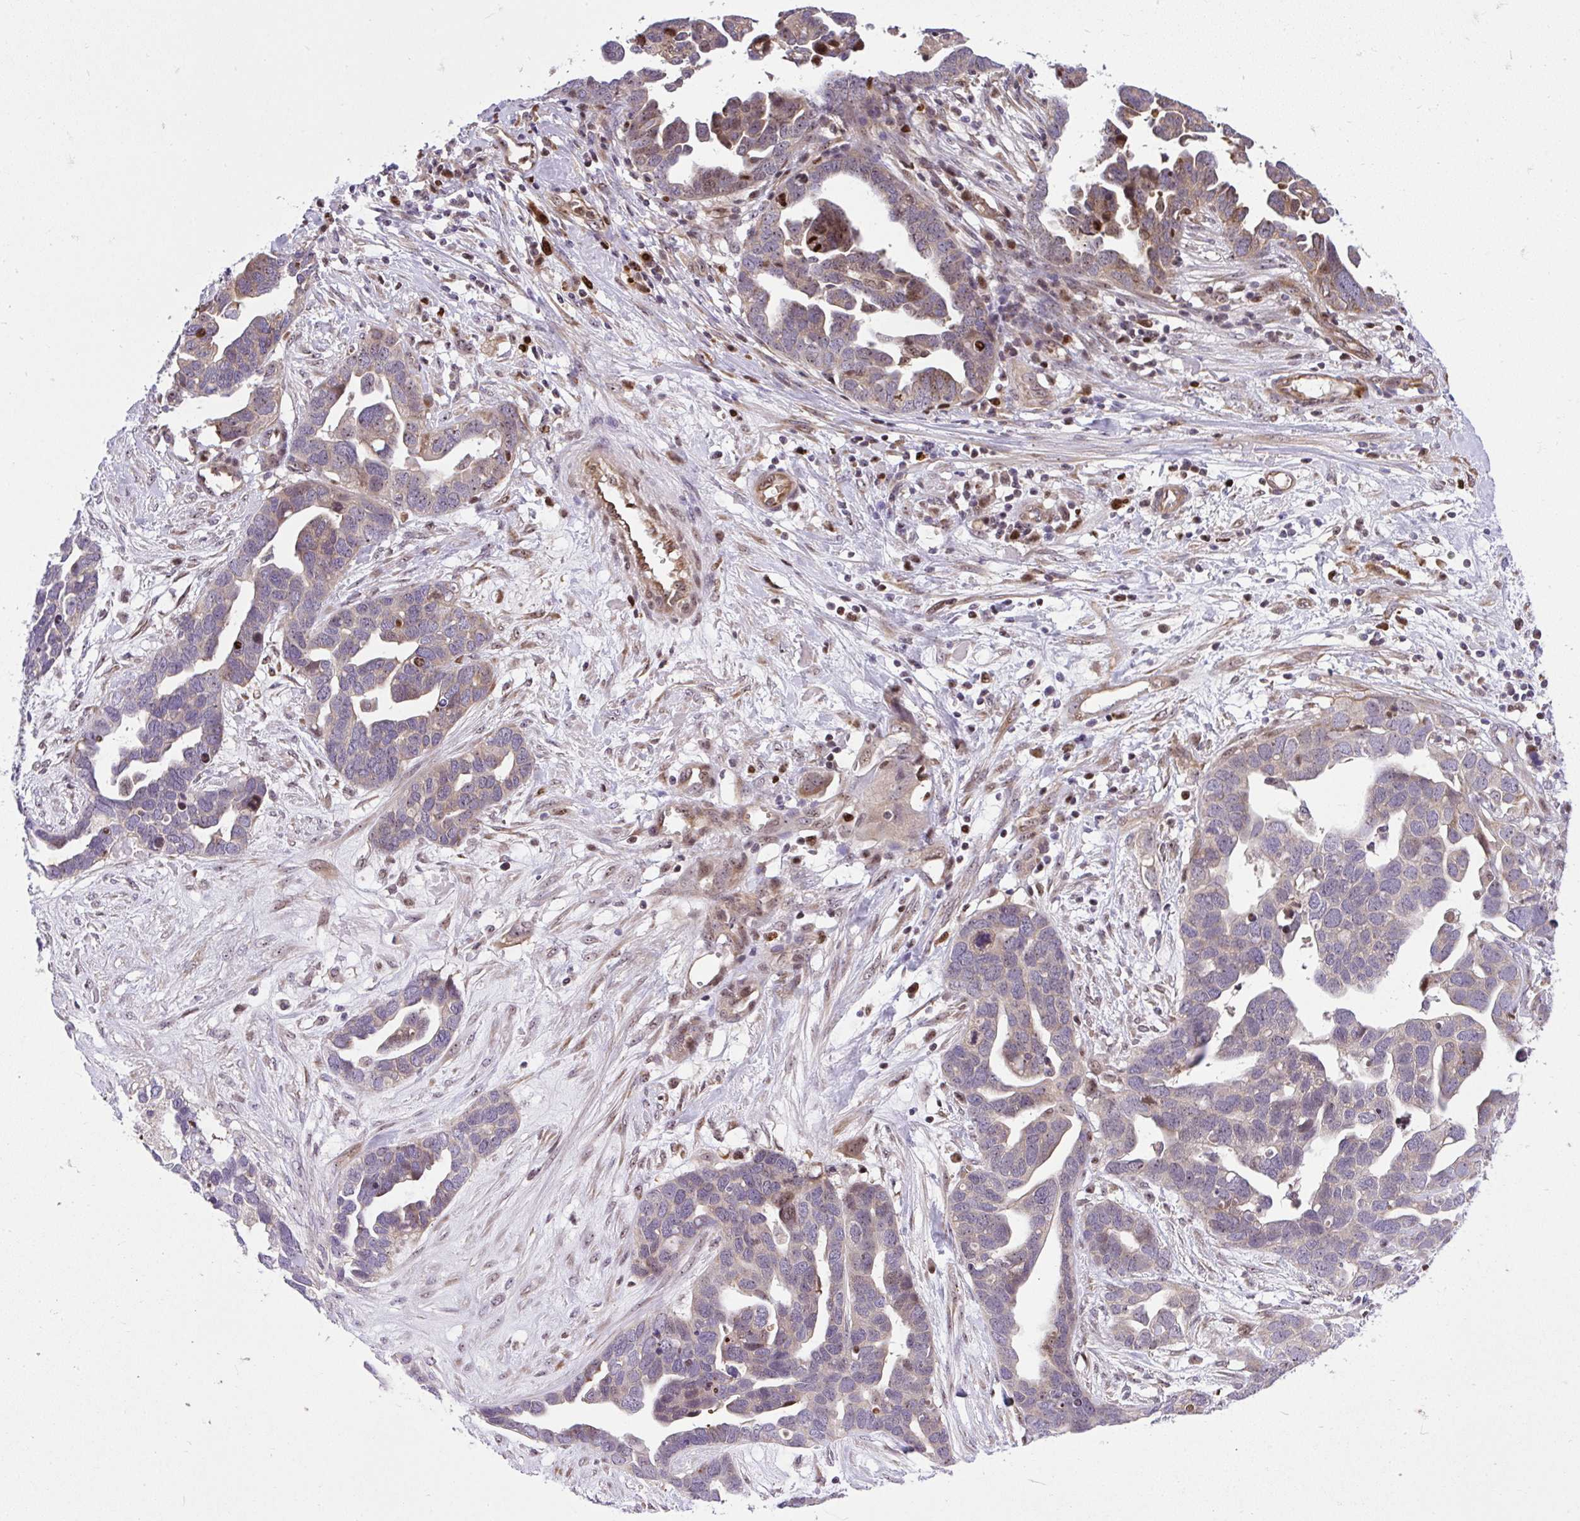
{"staining": {"intensity": "weak", "quantity": ">75%", "location": "cytoplasmic/membranous"}, "tissue": "ovarian cancer", "cell_type": "Tumor cells", "image_type": "cancer", "snomed": [{"axis": "morphology", "description": "Cystadenocarcinoma, serous, NOS"}, {"axis": "topography", "description": "Ovary"}], "caption": "Immunohistochemical staining of ovarian cancer (serous cystadenocarcinoma) exhibits weak cytoplasmic/membranous protein positivity in approximately >75% of tumor cells.", "gene": "CHIA", "patient": {"sex": "female", "age": 54}}